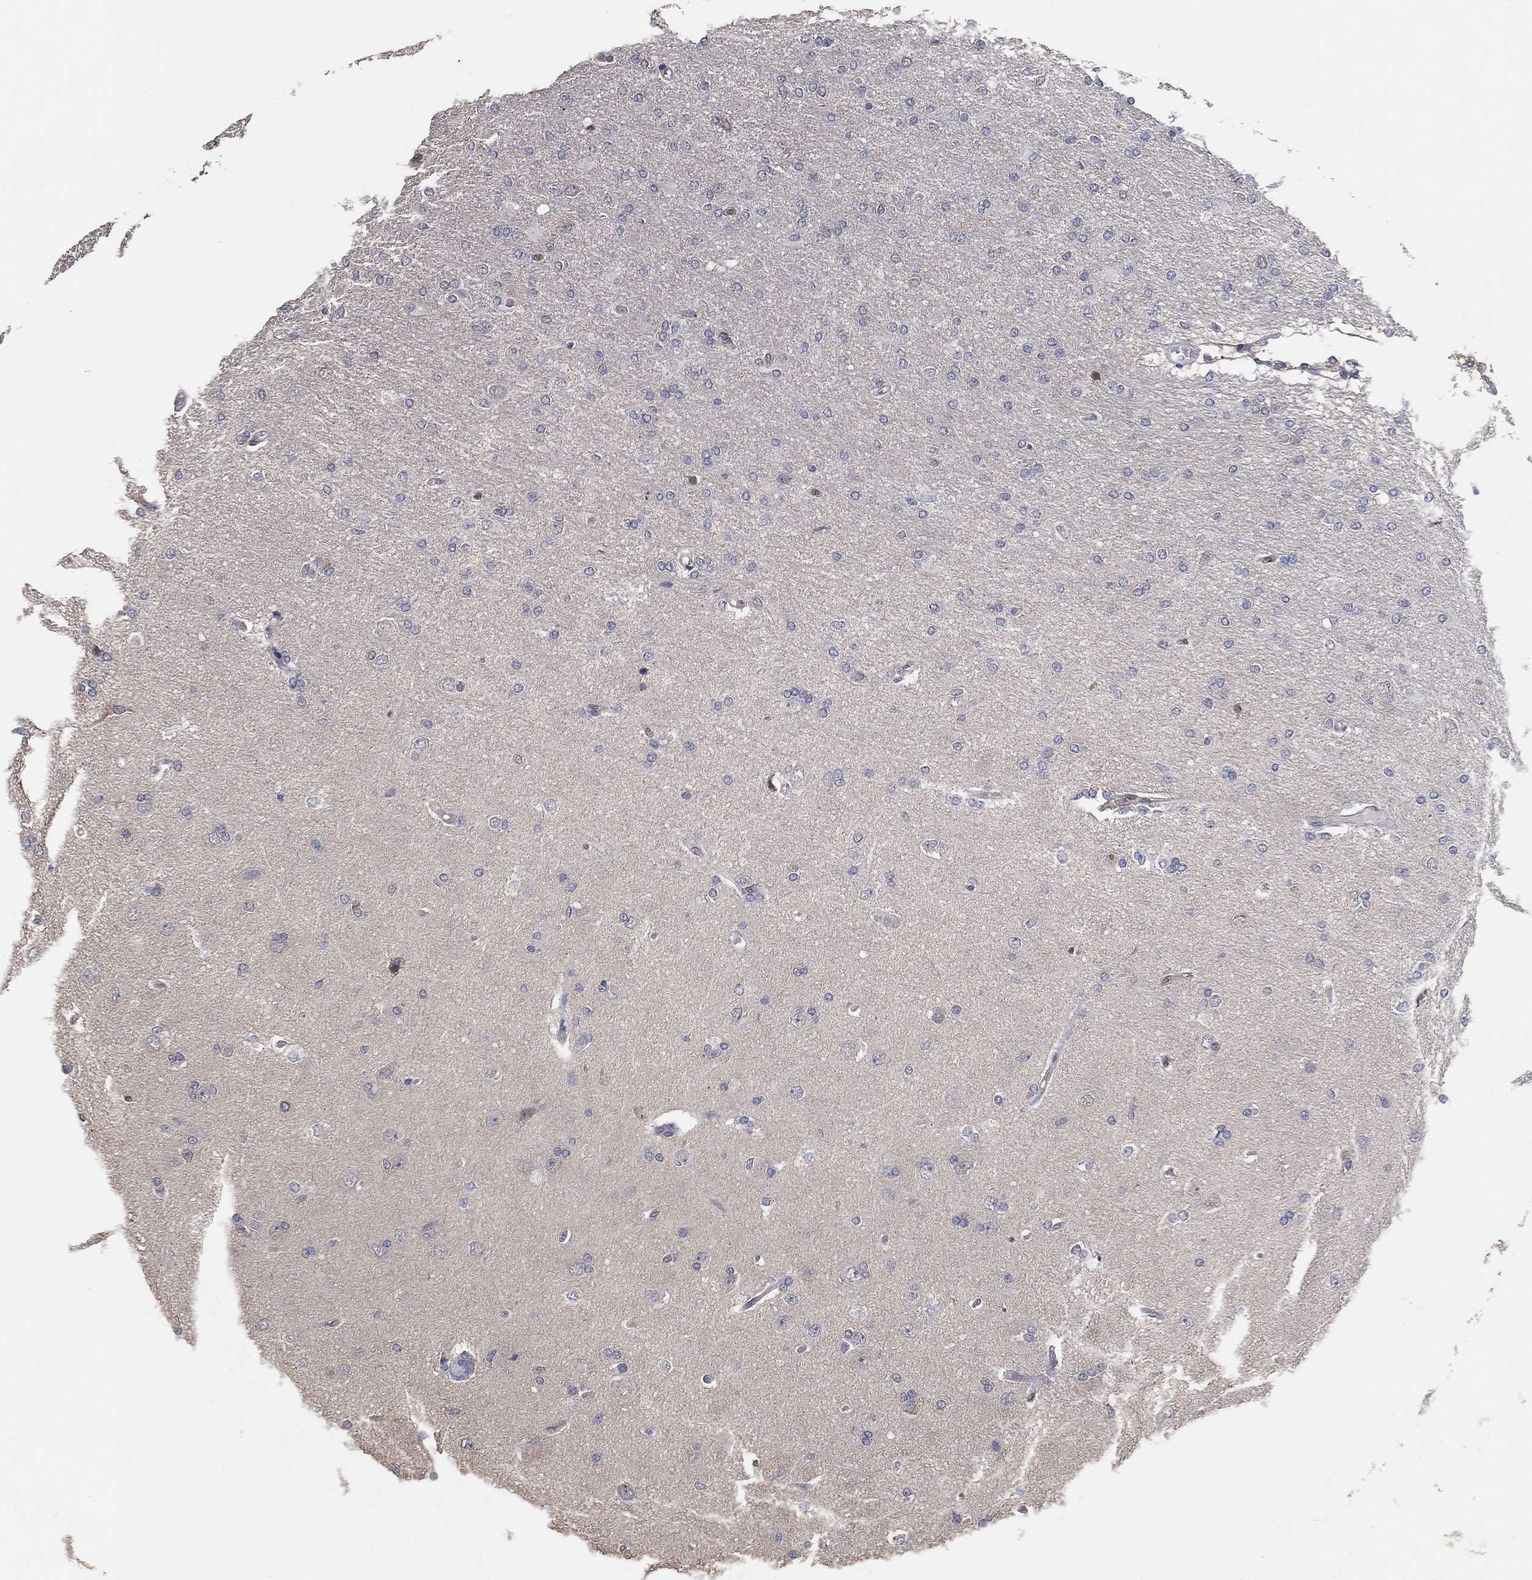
{"staining": {"intensity": "negative", "quantity": "none", "location": "none"}, "tissue": "glioma", "cell_type": "Tumor cells", "image_type": "cancer", "snomed": [{"axis": "morphology", "description": "Glioma, malignant, High grade"}, {"axis": "topography", "description": "Cerebral cortex"}], "caption": "There is no significant staining in tumor cells of malignant glioma (high-grade).", "gene": "KLK5", "patient": {"sex": "male", "age": 70}}